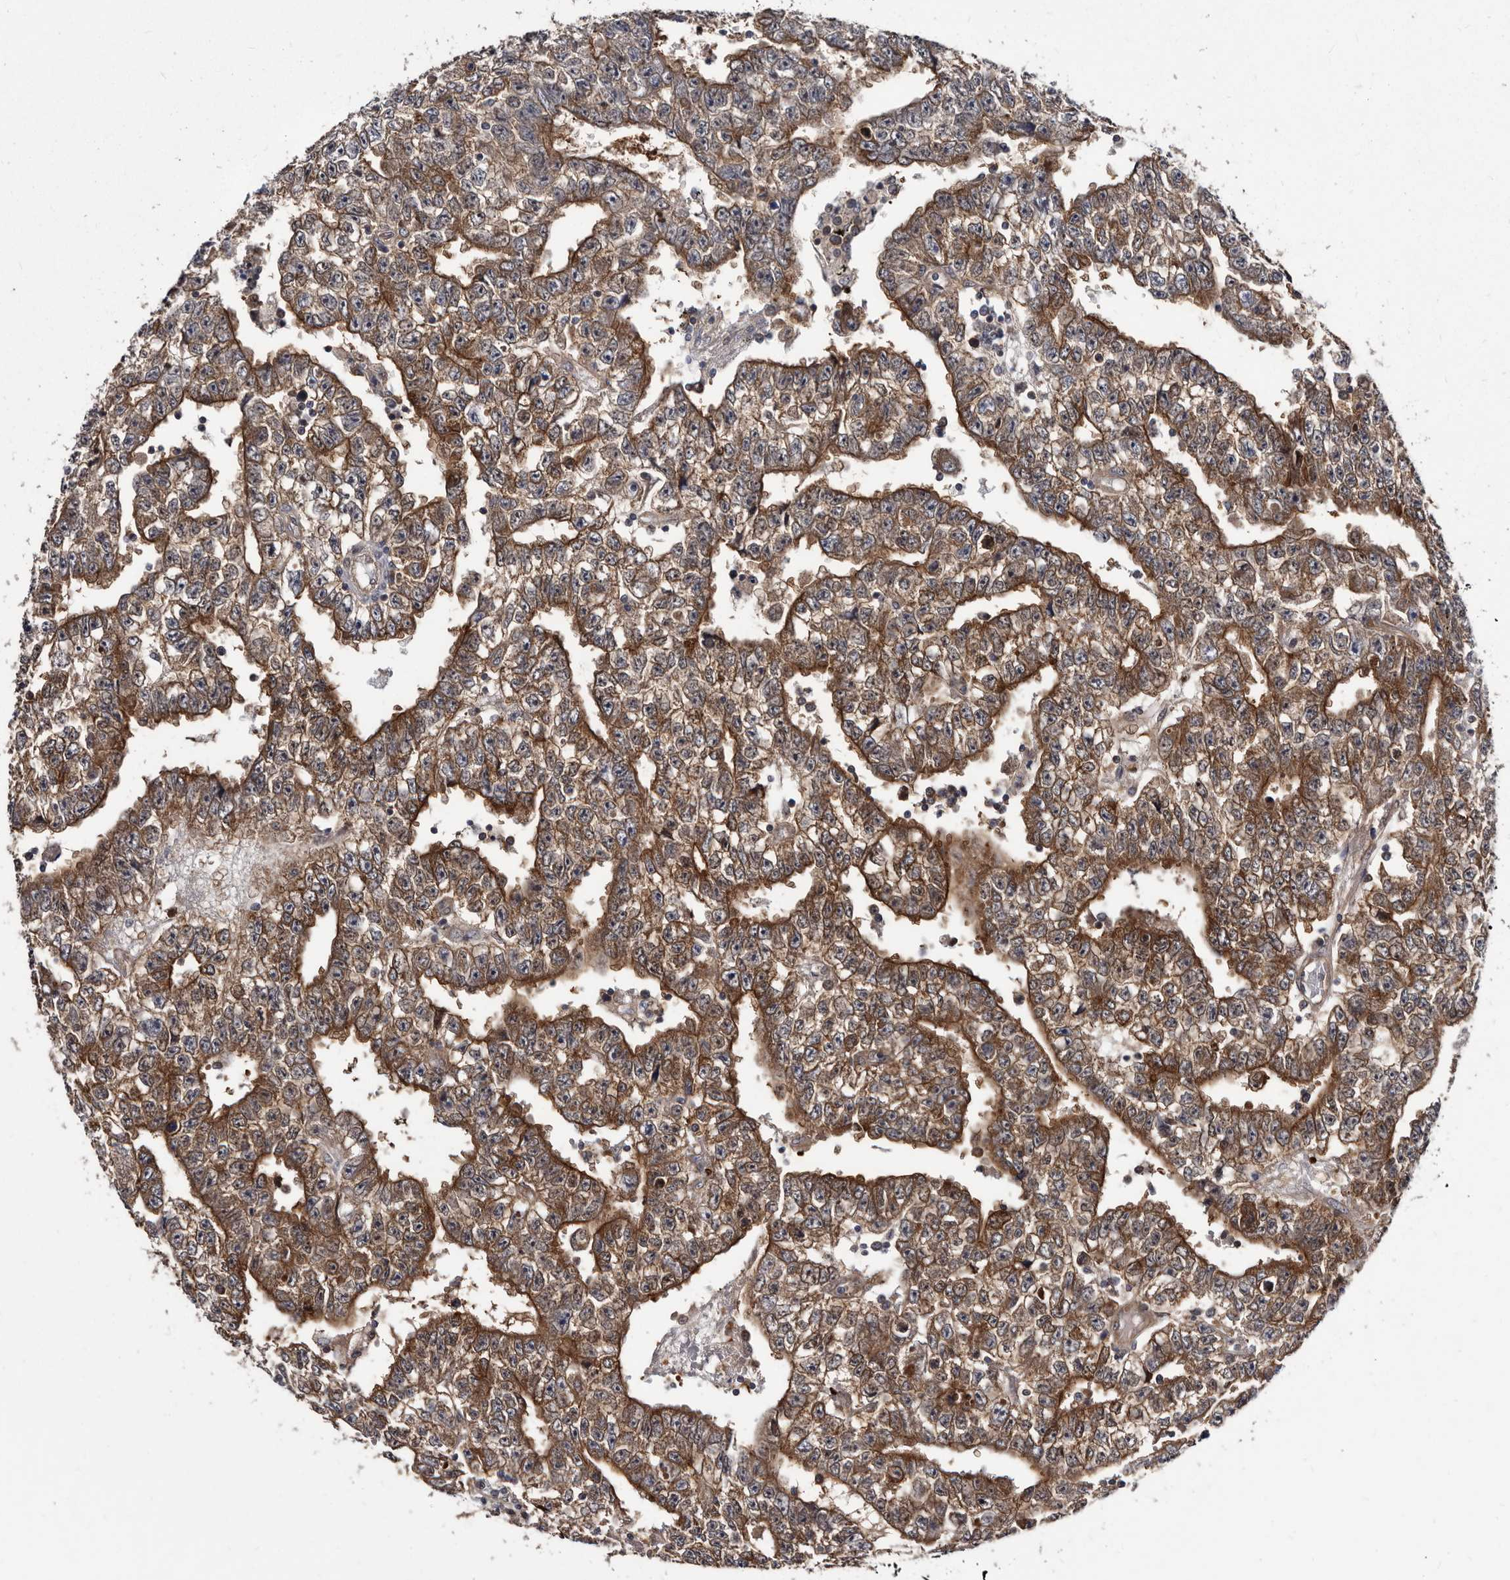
{"staining": {"intensity": "strong", "quantity": ">75%", "location": "cytoplasmic/membranous"}, "tissue": "testis cancer", "cell_type": "Tumor cells", "image_type": "cancer", "snomed": [{"axis": "morphology", "description": "Carcinoma, Embryonal, NOS"}, {"axis": "topography", "description": "Testis"}], "caption": "Testis cancer stained with DAB (3,3'-diaminobenzidine) immunohistochemistry reveals high levels of strong cytoplasmic/membranous staining in about >75% of tumor cells. The protein of interest is stained brown, and the nuclei are stained in blue (DAB IHC with brightfield microscopy, high magnification).", "gene": "ABCF2", "patient": {"sex": "male", "age": 25}}